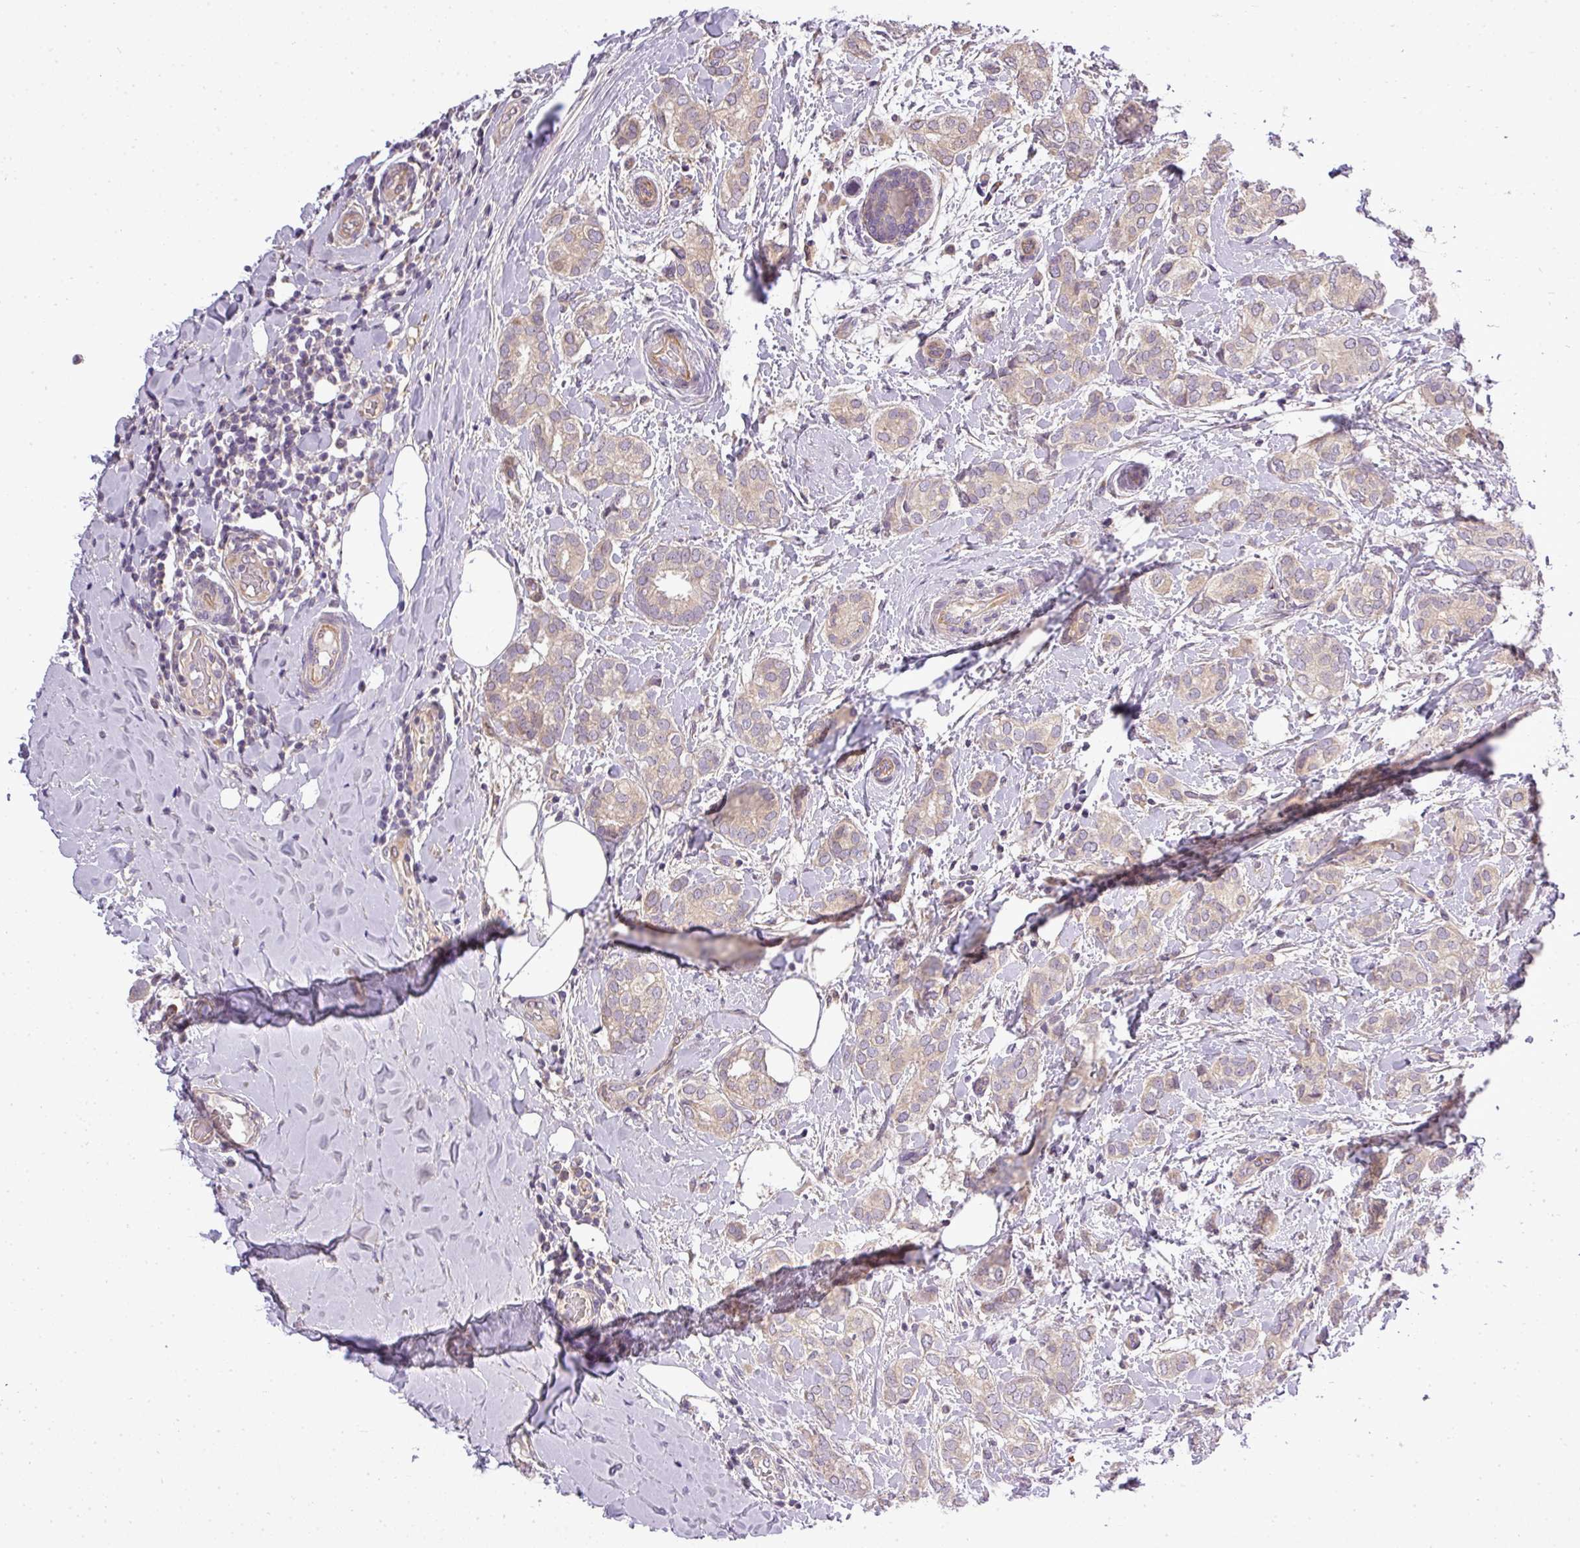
{"staining": {"intensity": "weak", "quantity": "25%-75%", "location": "cytoplasmic/membranous"}, "tissue": "breast cancer", "cell_type": "Tumor cells", "image_type": "cancer", "snomed": [{"axis": "morphology", "description": "Duct carcinoma"}, {"axis": "topography", "description": "Breast"}], "caption": "Protein staining of breast cancer tissue displays weak cytoplasmic/membranous positivity in about 25%-75% of tumor cells.", "gene": "ZDHHC1", "patient": {"sex": "female", "age": 73}}